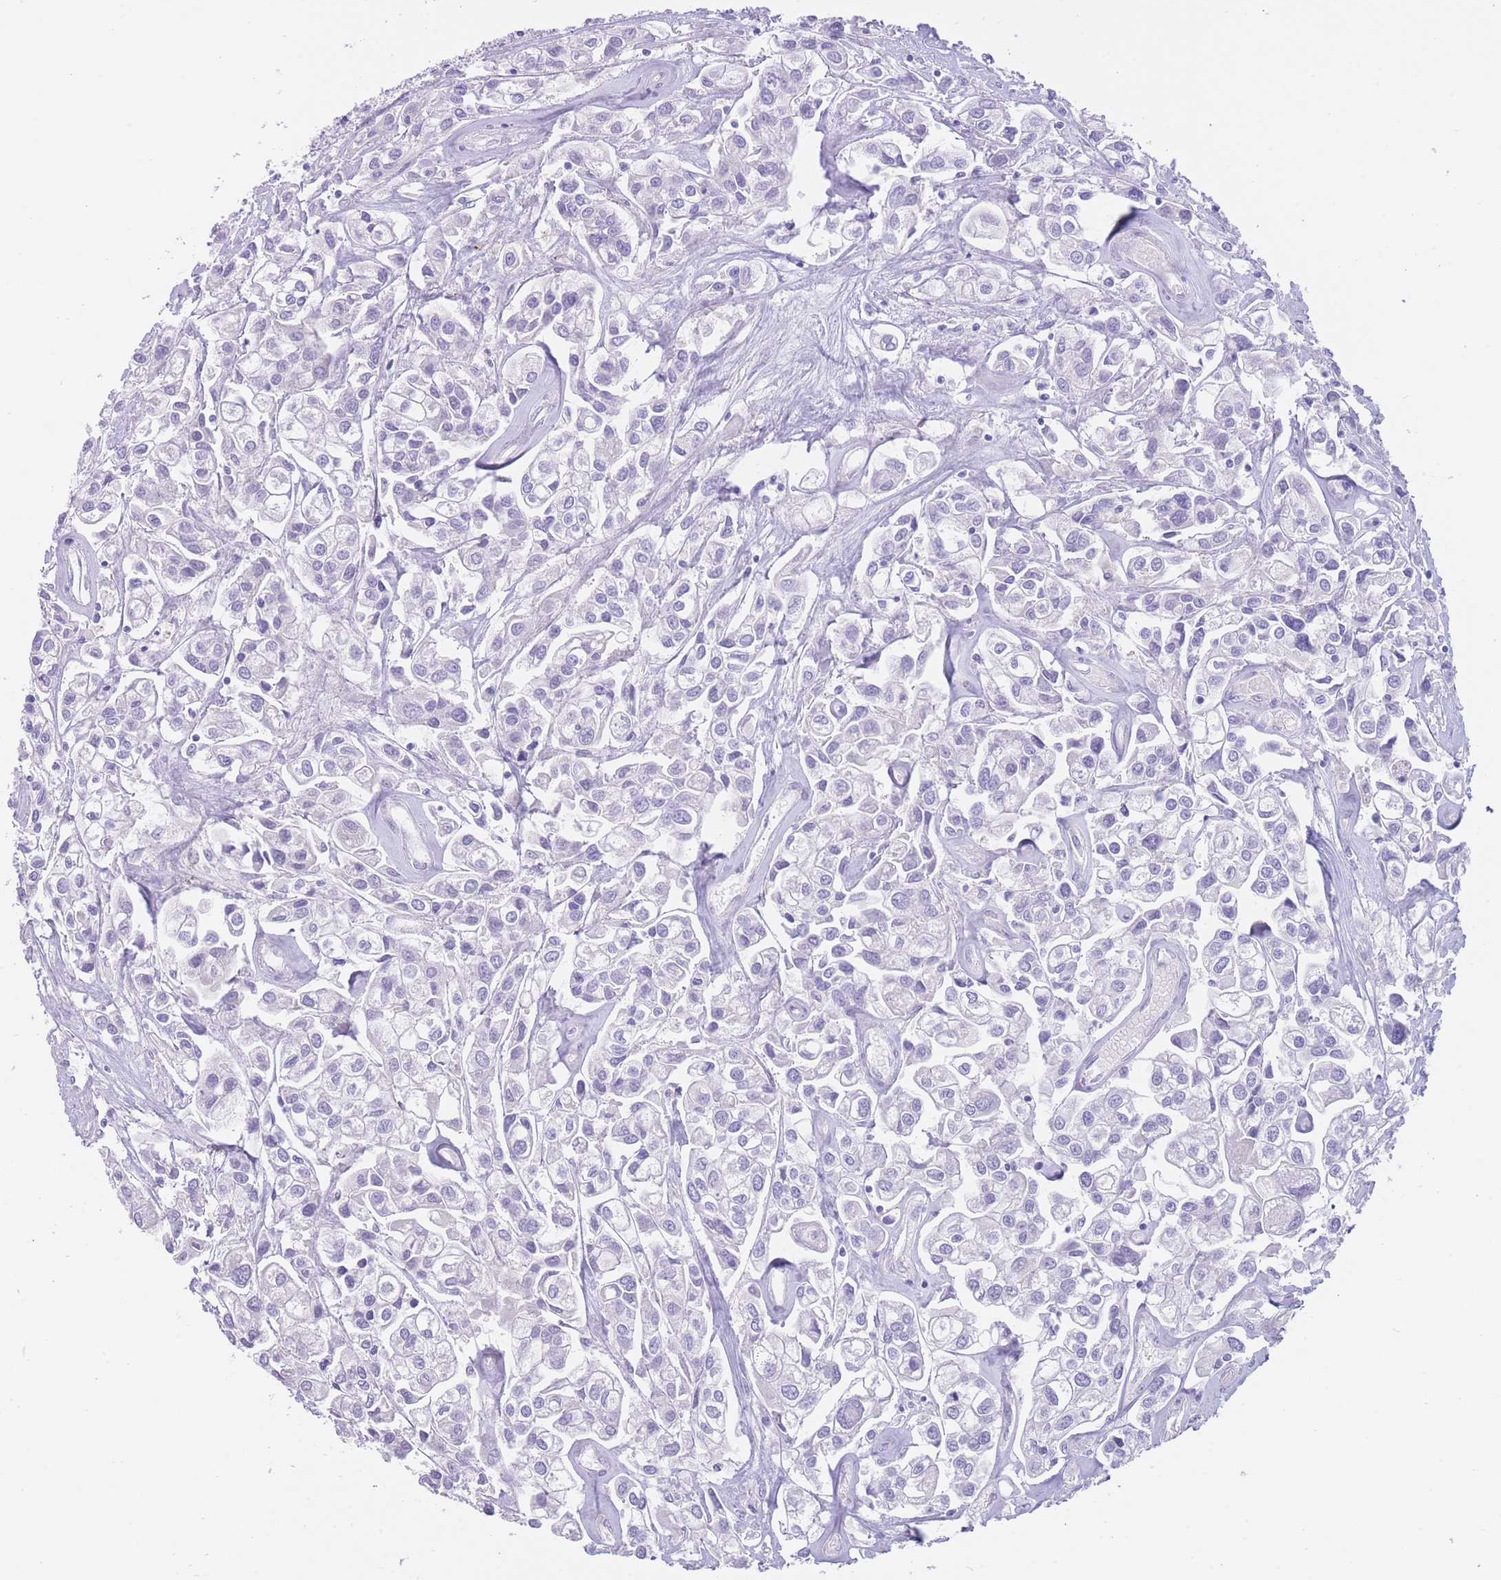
{"staining": {"intensity": "negative", "quantity": "none", "location": "none"}, "tissue": "urothelial cancer", "cell_type": "Tumor cells", "image_type": "cancer", "snomed": [{"axis": "morphology", "description": "Urothelial carcinoma, High grade"}, {"axis": "topography", "description": "Urinary bladder"}], "caption": "High power microscopy histopathology image of an immunohistochemistry image of high-grade urothelial carcinoma, revealing no significant positivity in tumor cells.", "gene": "QTRT1", "patient": {"sex": "male", "age": 67}}